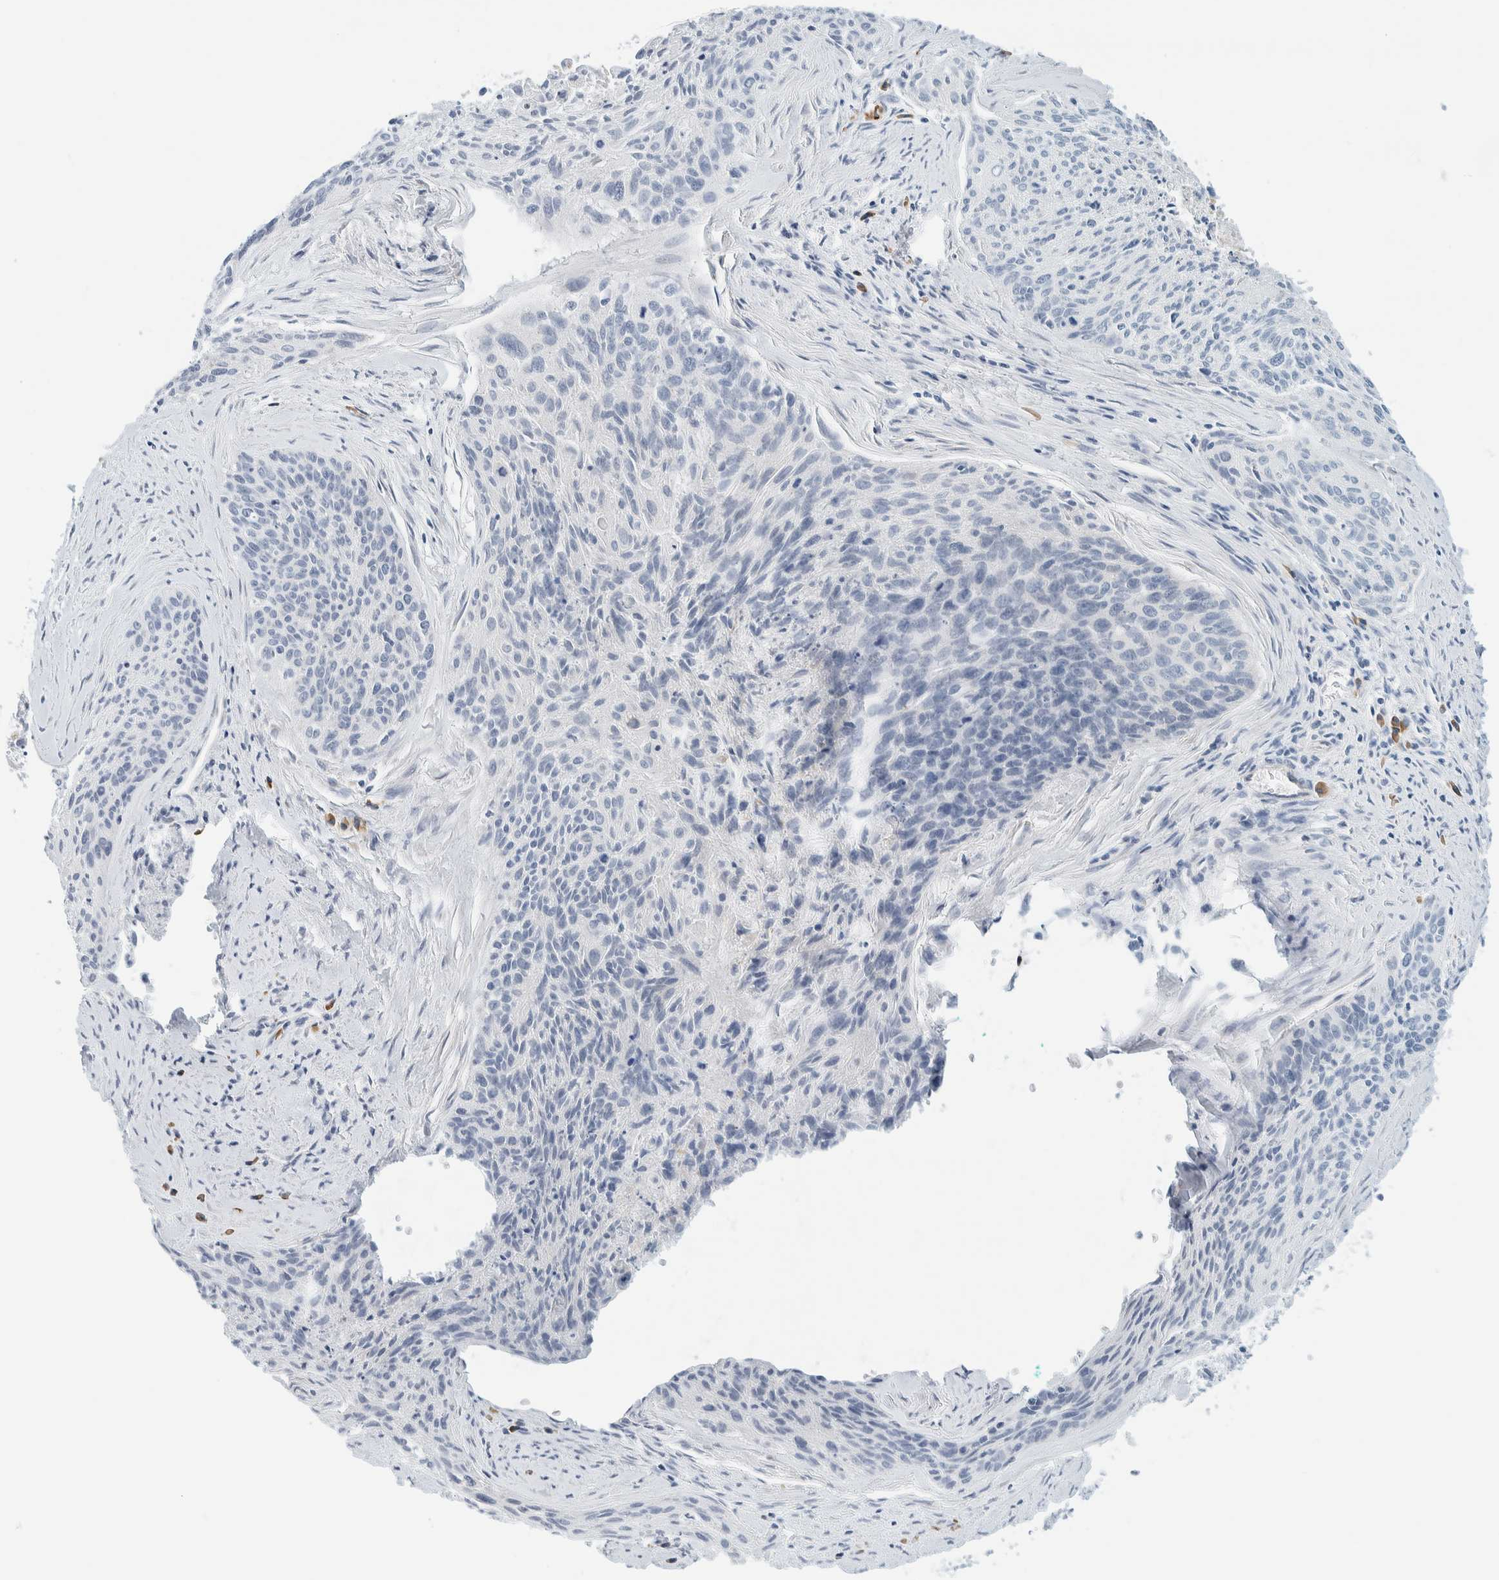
{"staining": {"intensity": "negative", "quantity": "none", "location": "none"}, "tissue": "cervical cancer", "cell_type": "Tumor cells", "image_type": "cancer", "snomed": [{"axis": "morphology", "description": "Squamous cell carcinoma, NOS"}, {"axis": "topography", "description": "Cervix"}], "caption": "Human squamous cell carcinoma (cervical) stained for a protein using immunohistochemistry (IHC) demonstrates no positivity in tumor cells.", "gene": "ARHGAP27", "patient": {"sex": "female", "age": 55}}